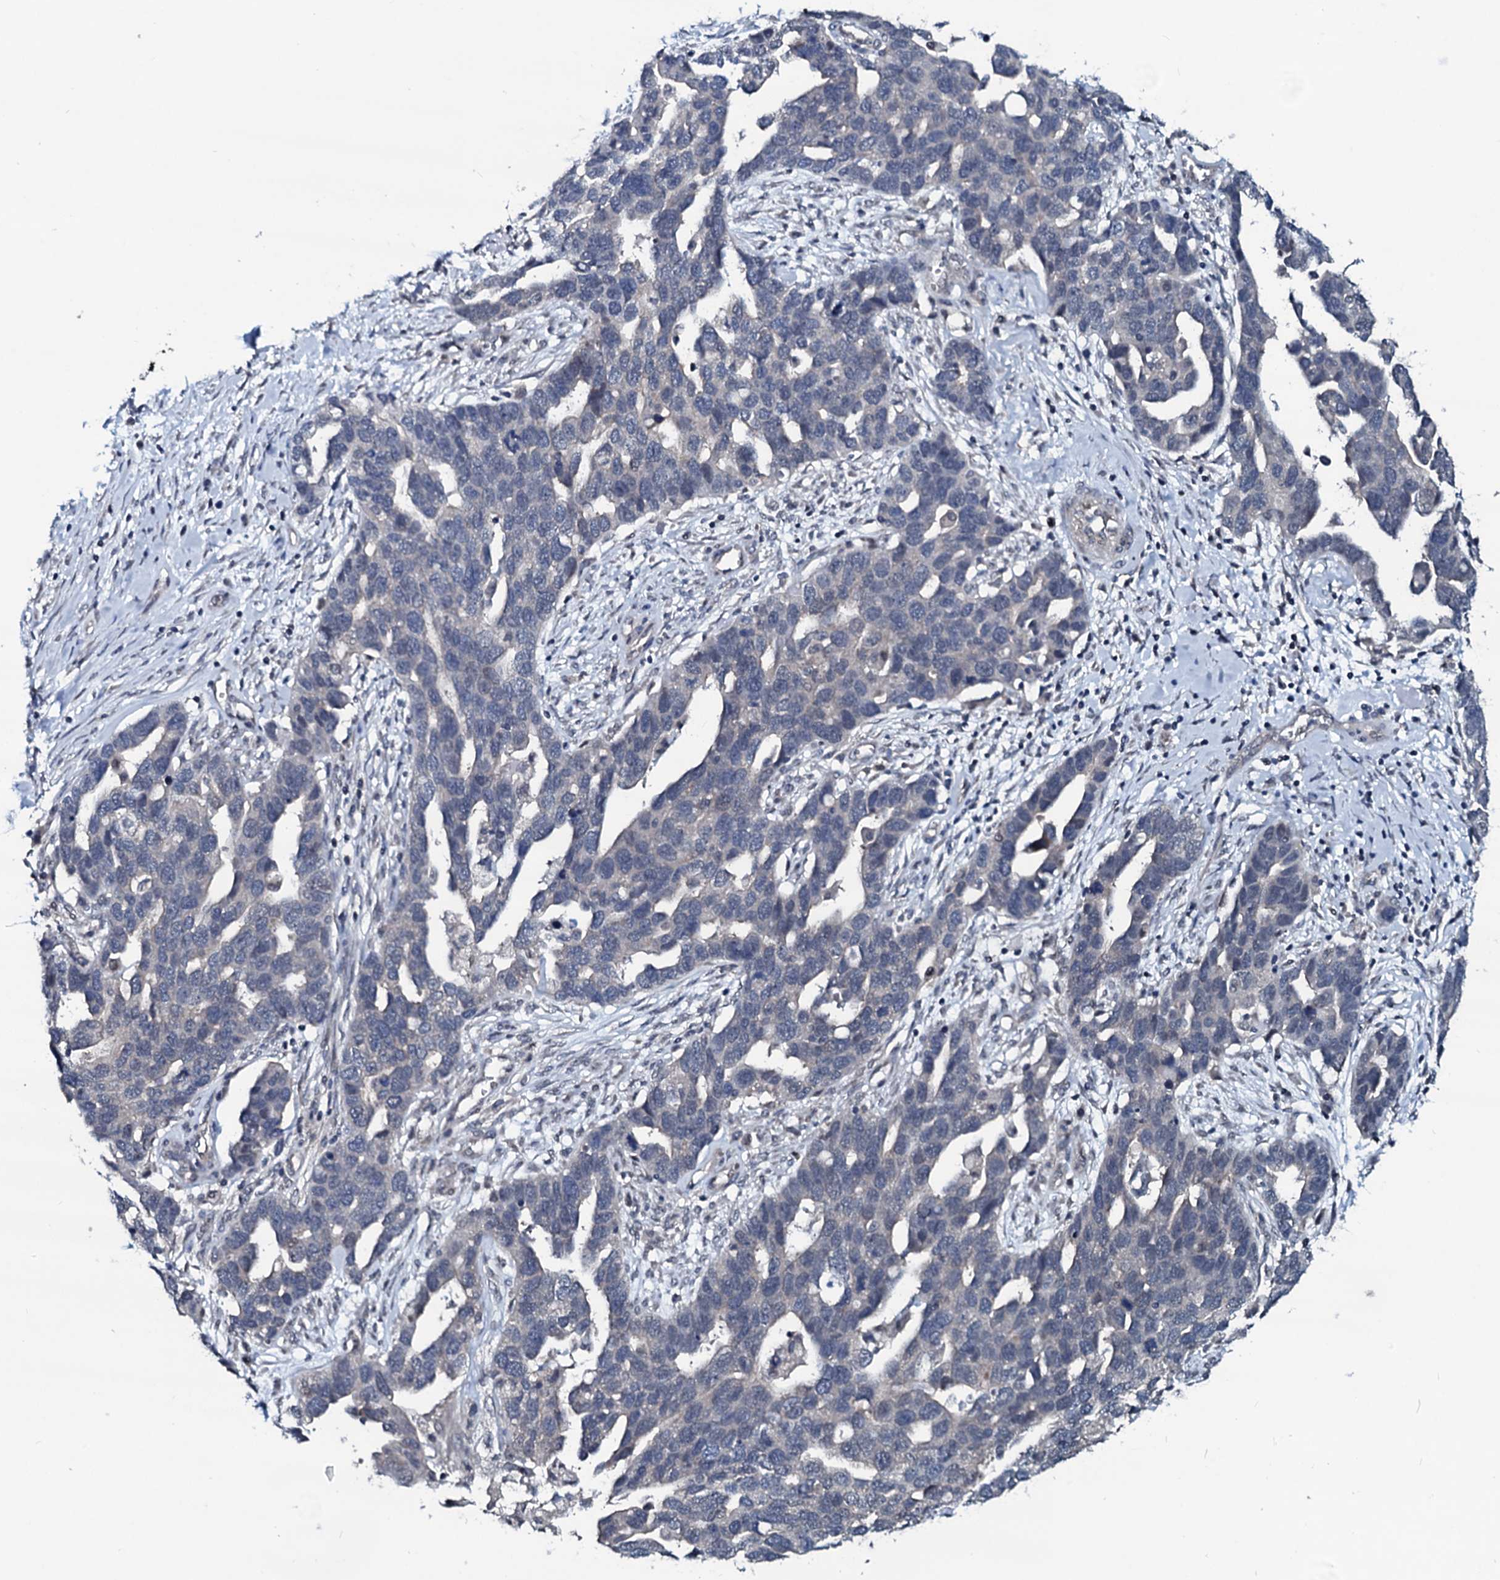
{"staining": {"intensity": "negative", "quantity": "none", "location": "none"}, "tissue": "ovarian cancer", "cell_type": "Tumor cells", "image_type": "cancer", "snomed": [{"axis": "morphology", "description": "Cystadenocarcinoma, serous, NOS"}, {"axis": "topography", "description": "Ovary"}], "caption": "Tumor cells are negative for protein expression in human serous cystadenocarcinoma (ovarian). (DAB (3,3'-diaminobenzidine) IHC, high magnification).", "gene": "OGFOD2", "patient": {"sex": "female", "age": 54}}